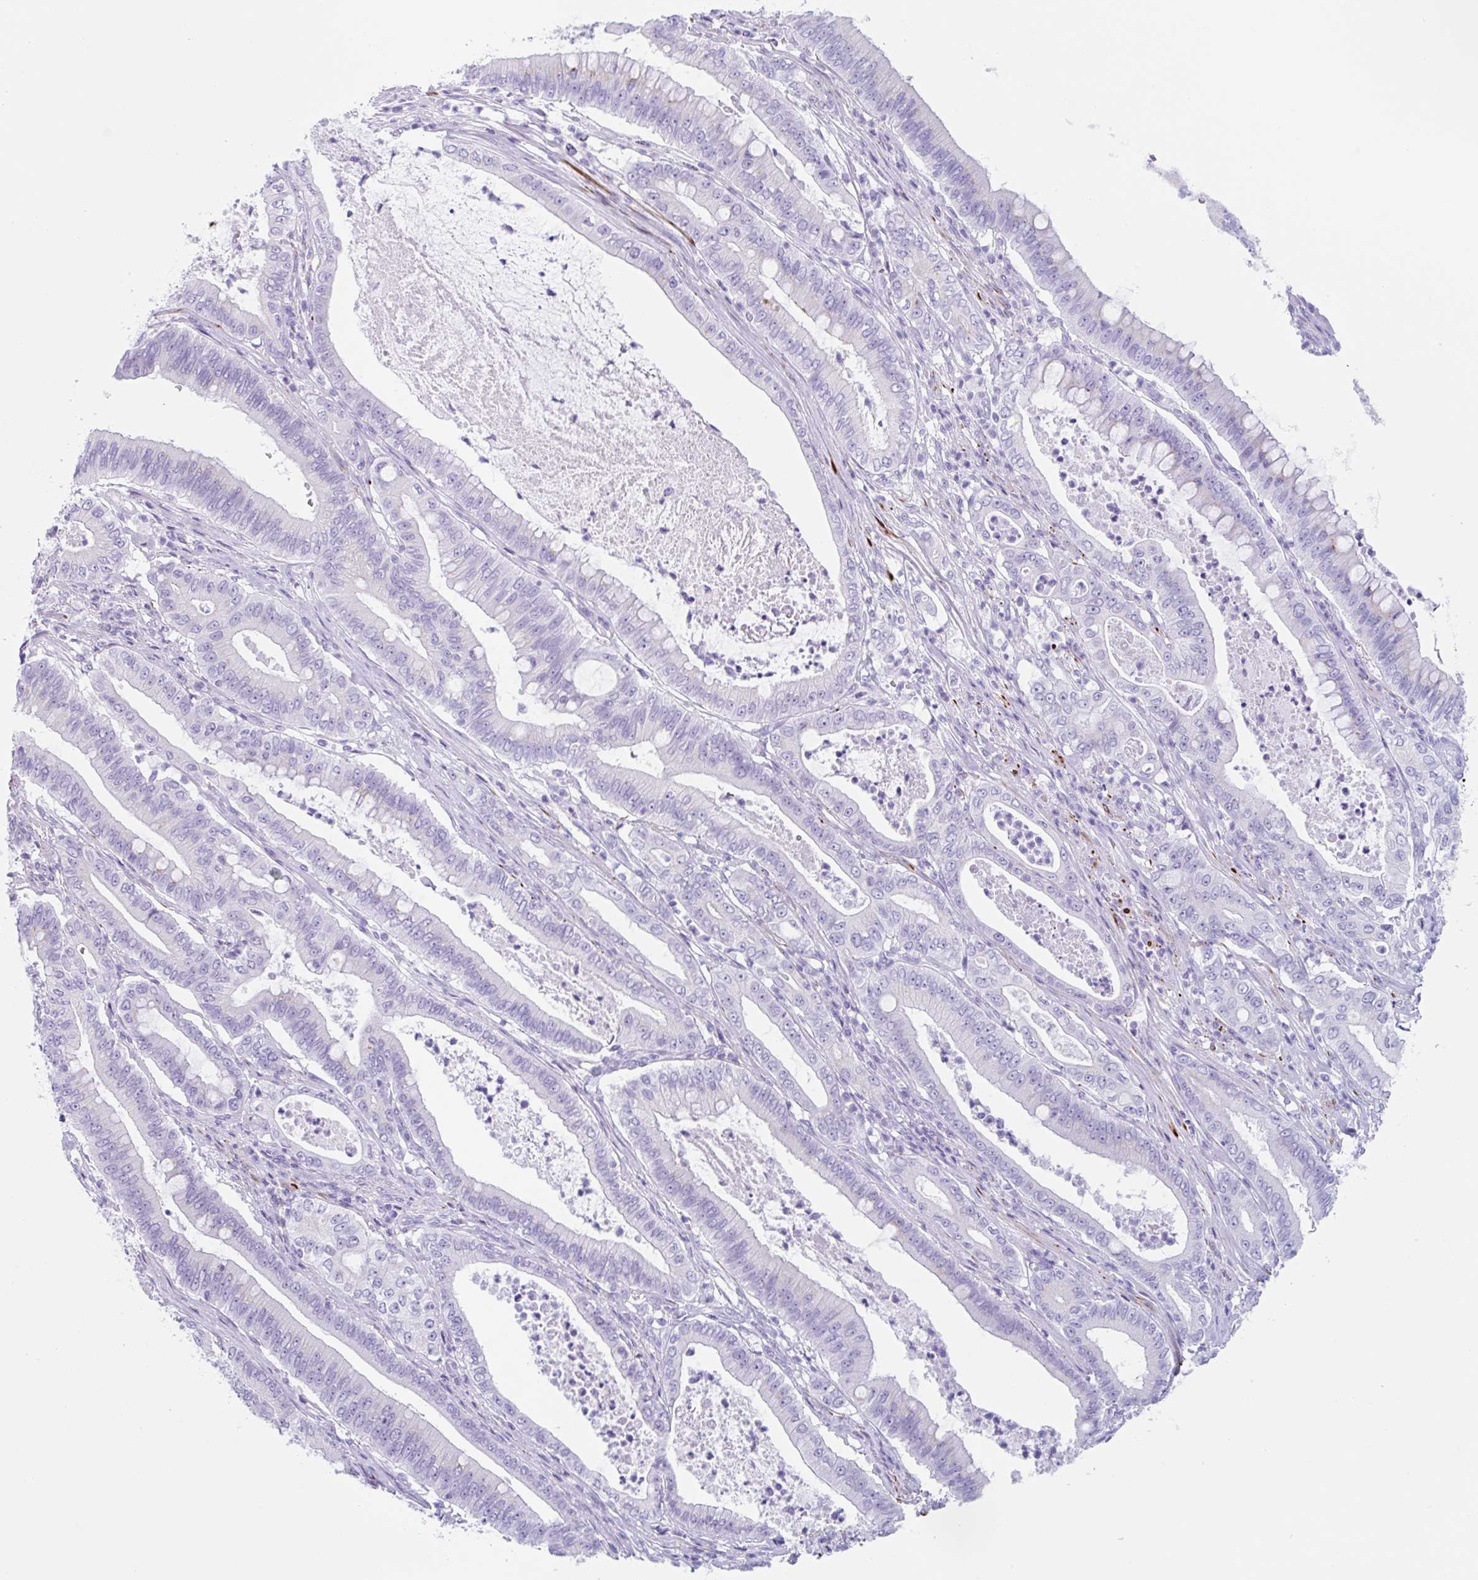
{"staining": {"intensity": "negative", "quantity": "none", "location": "none"}, "tissue": "pancreatic cancer", "cell_type": "Tumor cells", "image_type": "cancer", "snomed": [{"axis": "morphology", "description": "Adenocarcinoma, NOS"}, {"axis": "topography", "description": "Pancreas"}], "caption": "IHC image of neoplastic tissue: human pancreatic cancer stained with DAB (3,3'-diaminobenzidine) exhibits no significant protein staining in tumor cells.", "gene": "CPTP", "patient": {"sex": "male", "age": 71}}